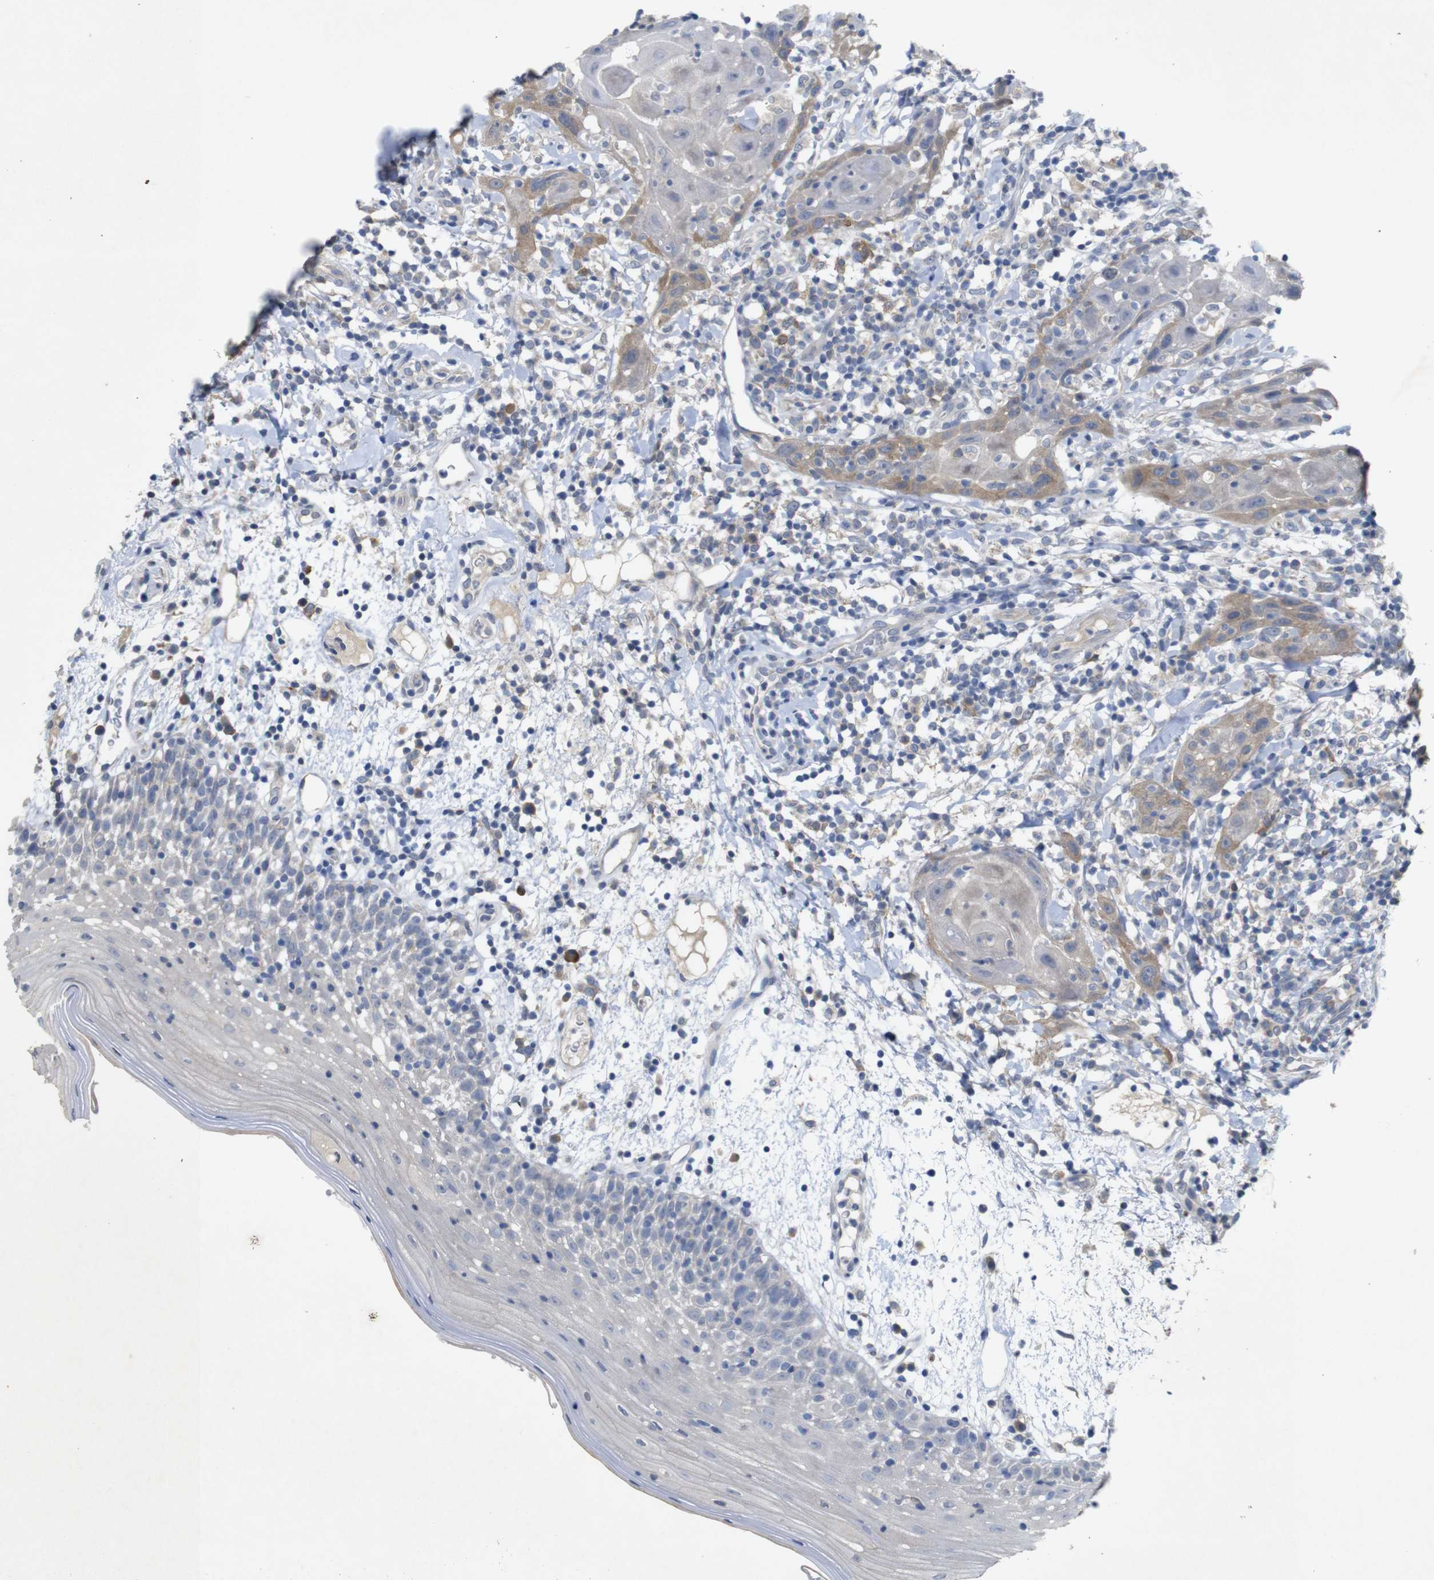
{"staining": {"intensity": "weak", "quantity": "<25%", "location": "cytoplasmic/membranous"}, "tissue": "oral mucosa", "cell_type": "Squamous epithelial cells", "image_type": "normal", "snomed": [{"axis": "morphology", "description": "Normal tissue, NOS"}, {"axis": "morphology", "description": "Squamous cell carcinoma, NOS"}, {"axis": "topography", "description": "Skeletal muscle"}, {"axis": "topography", "description": "Oral tissue"}], "caption": "Immunohistochemistry (IHC) photomicrograph of normal oral mucosa: oral mucosa stained with DAB (3,3'-diaminobenzidine) demonstrates no significant protein positivity in squamous epithelial cells. (Brightfield microscopy of DAB IHC at high magnification).", "gene": "BCAR3", "patient": {"sex": "male", "age": 71}}